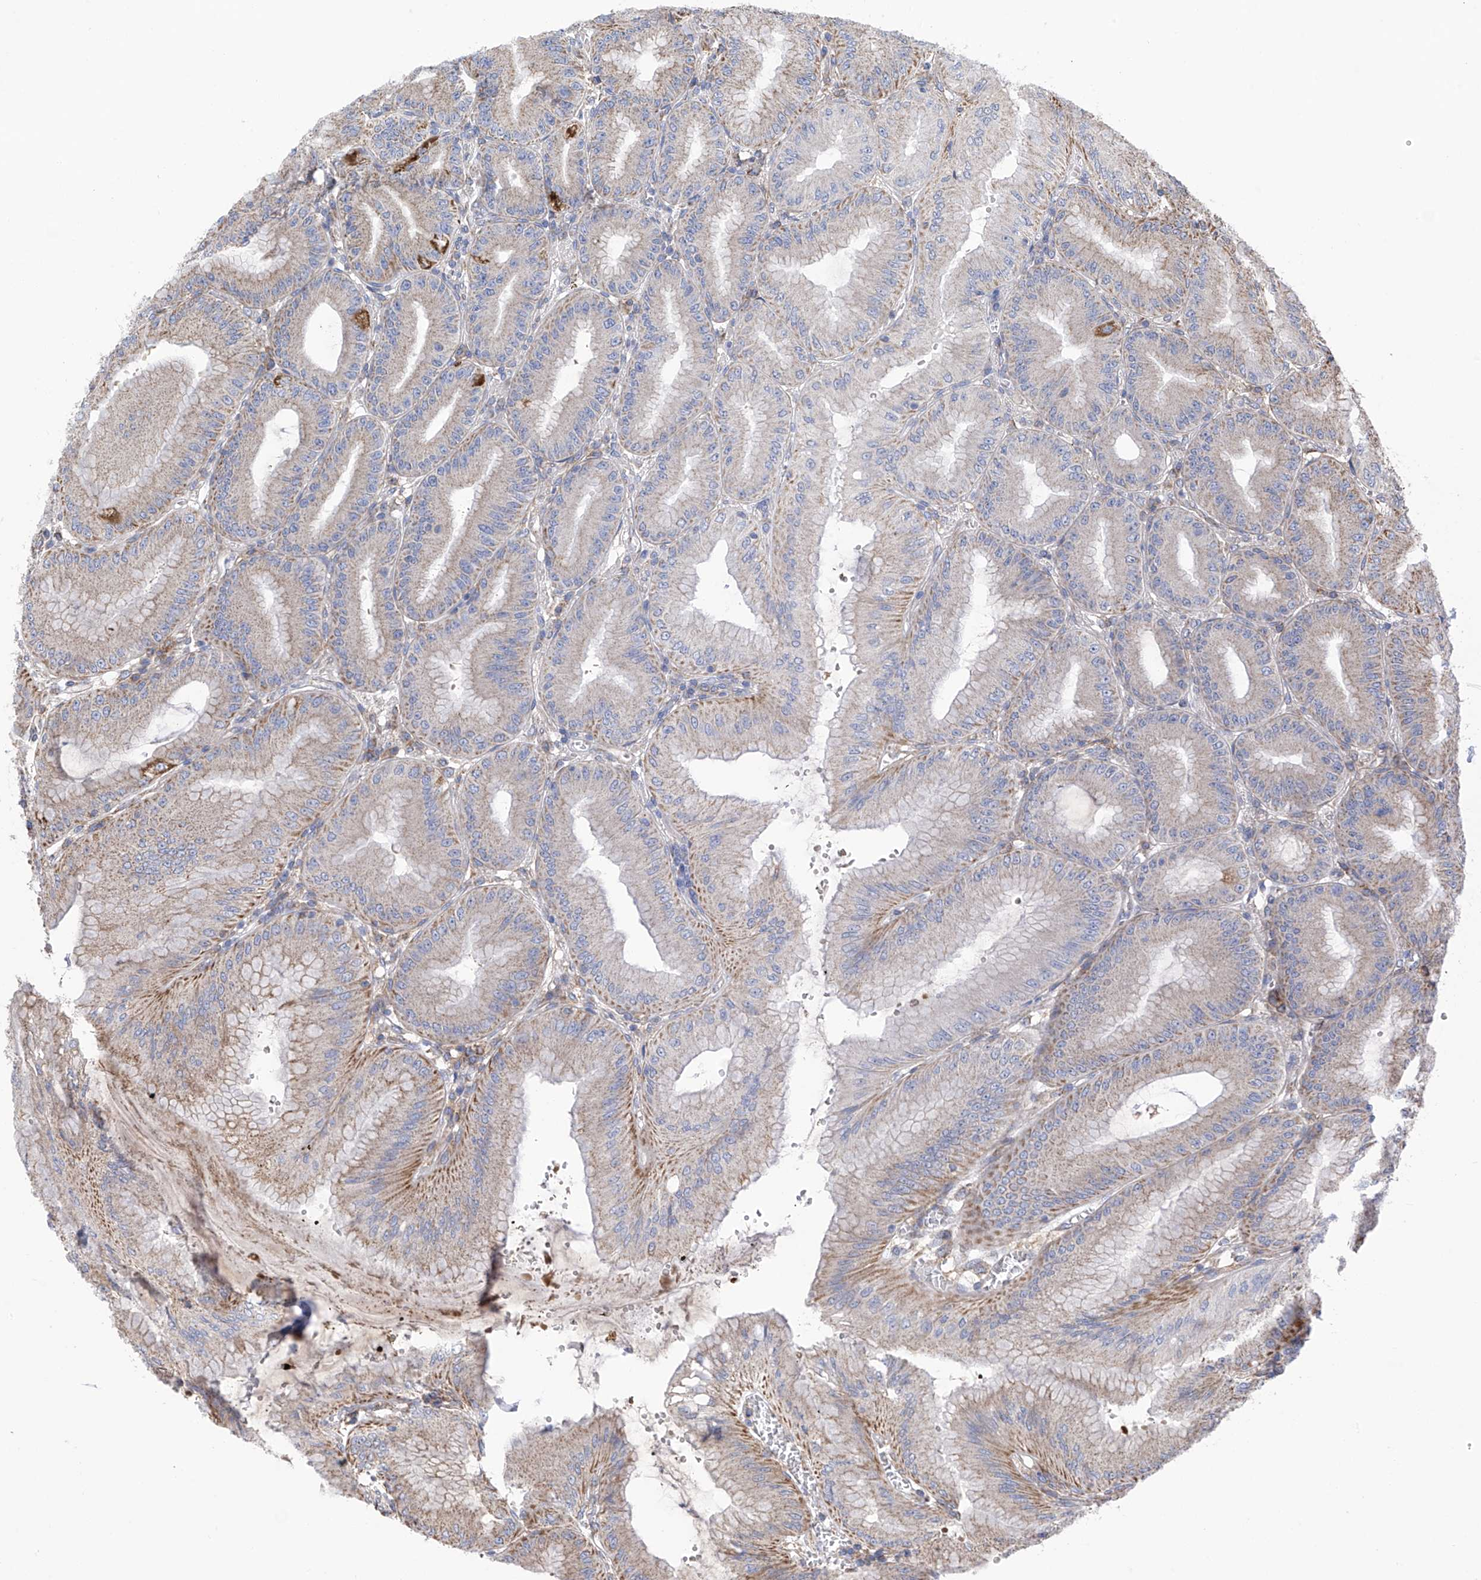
{"staining": {"intensity": "moderate", "quantity": "25%-75%", "location": "cytoplasmic/membranous"}, "tissue": "stomach", "cell_type": "Glandular cells", "image_type": "normal", "snomed": [{"axis": "morphology", "description": "Normal tissue, NOS"}, {"axis": "topography", "description": "Stomach, lower"}], "caption": "The image displays immunohistochemical staining of normal stomach. There is moderate cytoplasmic/membranous staining is appreciated in about 25%-75% of glandular cells.", "gene": "P2RX7", "patient": {"sex": "male", "age": 71}}